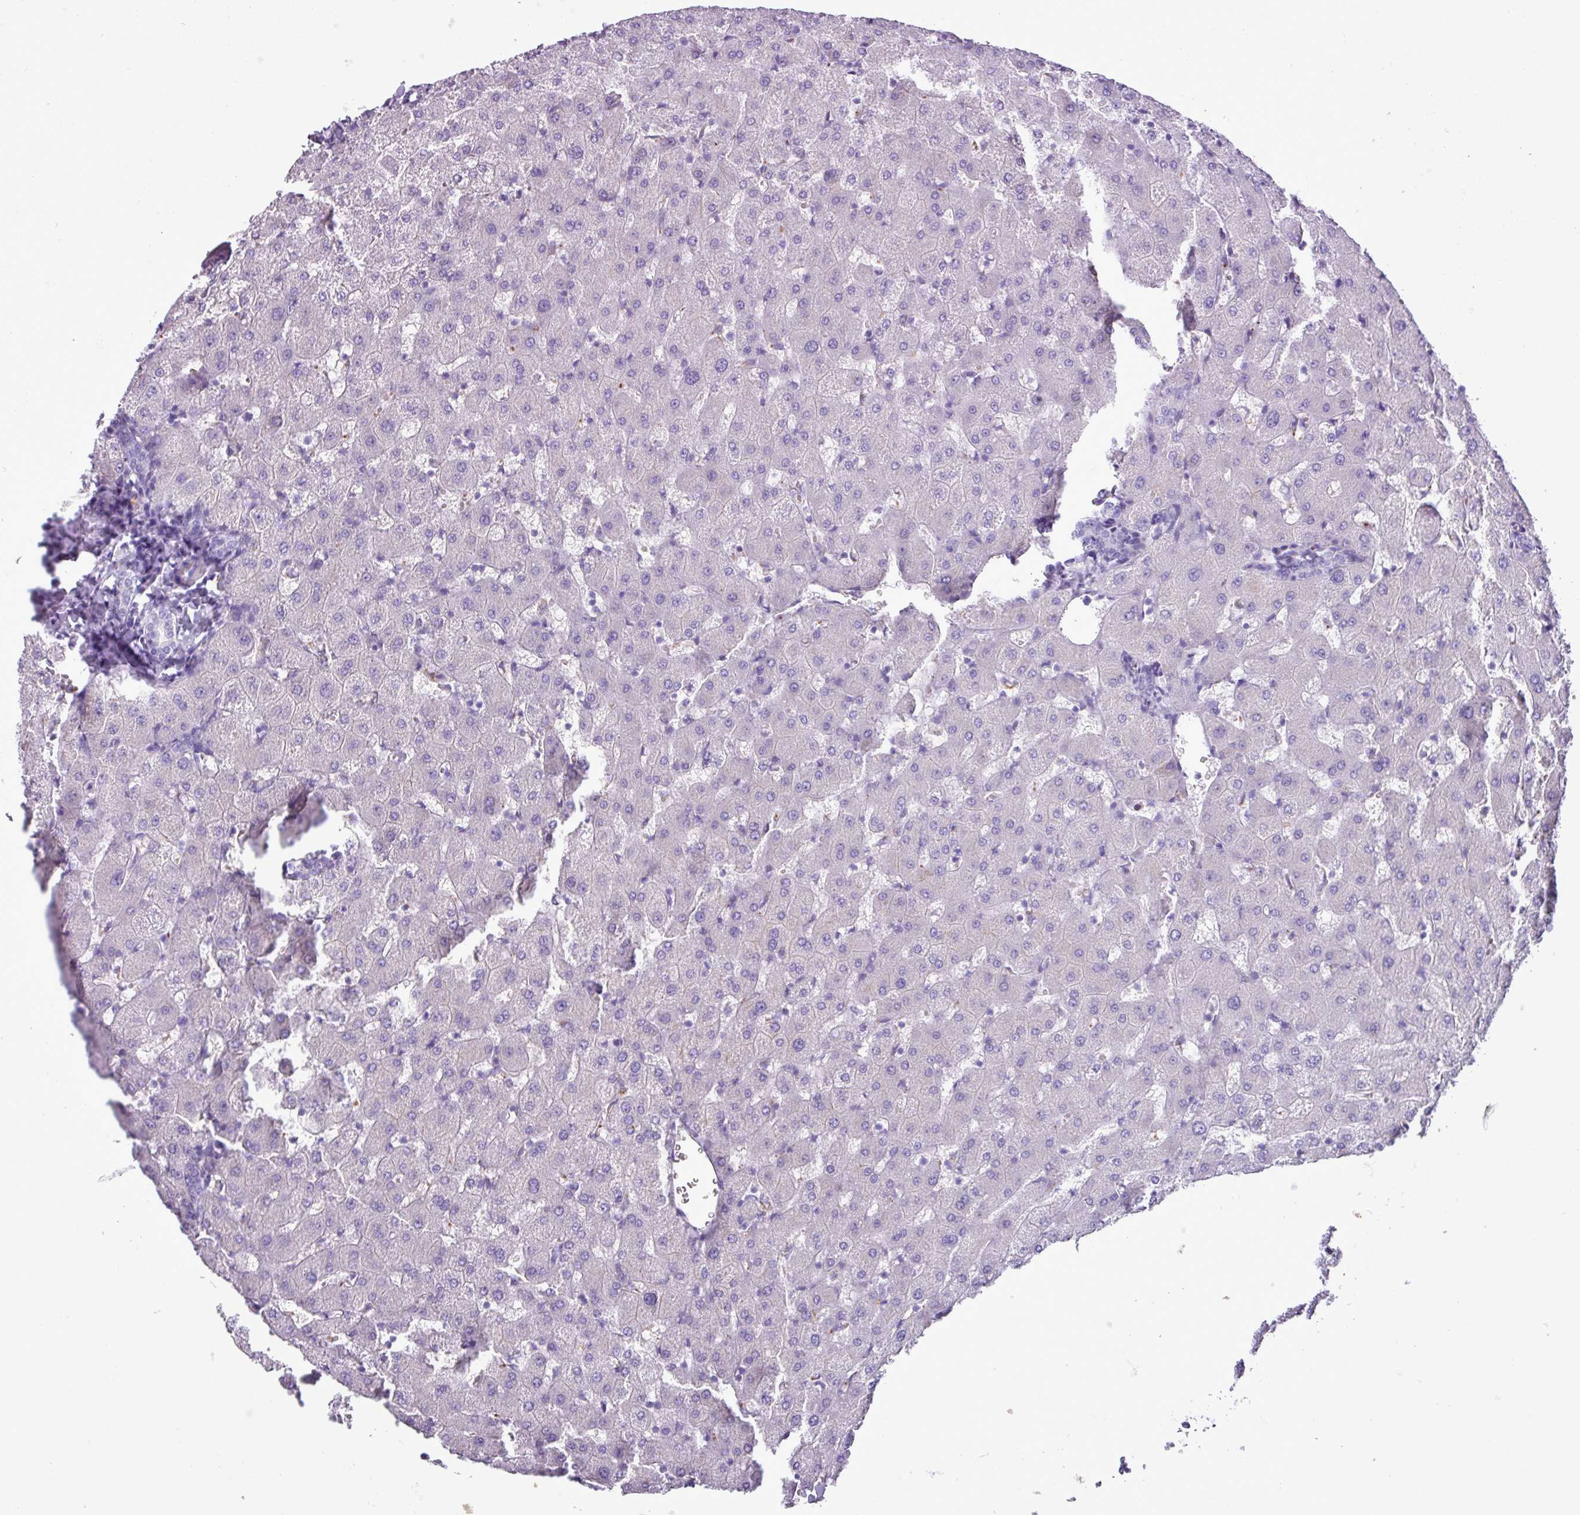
{"staining": {"intensity": "negative", "quantity": "none", "location": "none"}, "tissue": "liver", "cell_type": "Cholangiocytes", "image_type": "normal", "snomed": [{"axis": "morphology", "description": "Normal tissue, NOS"}, {"axis": "topography", "description": "Liver"}], "caption": "DAB (3,3'-diaminobenzidine) immunohistochemical staining of benign human liver reveals no significant staining in cholangiocytes.", "gene": "AGO3", "patient": {"sex": "female", "age": 63}}